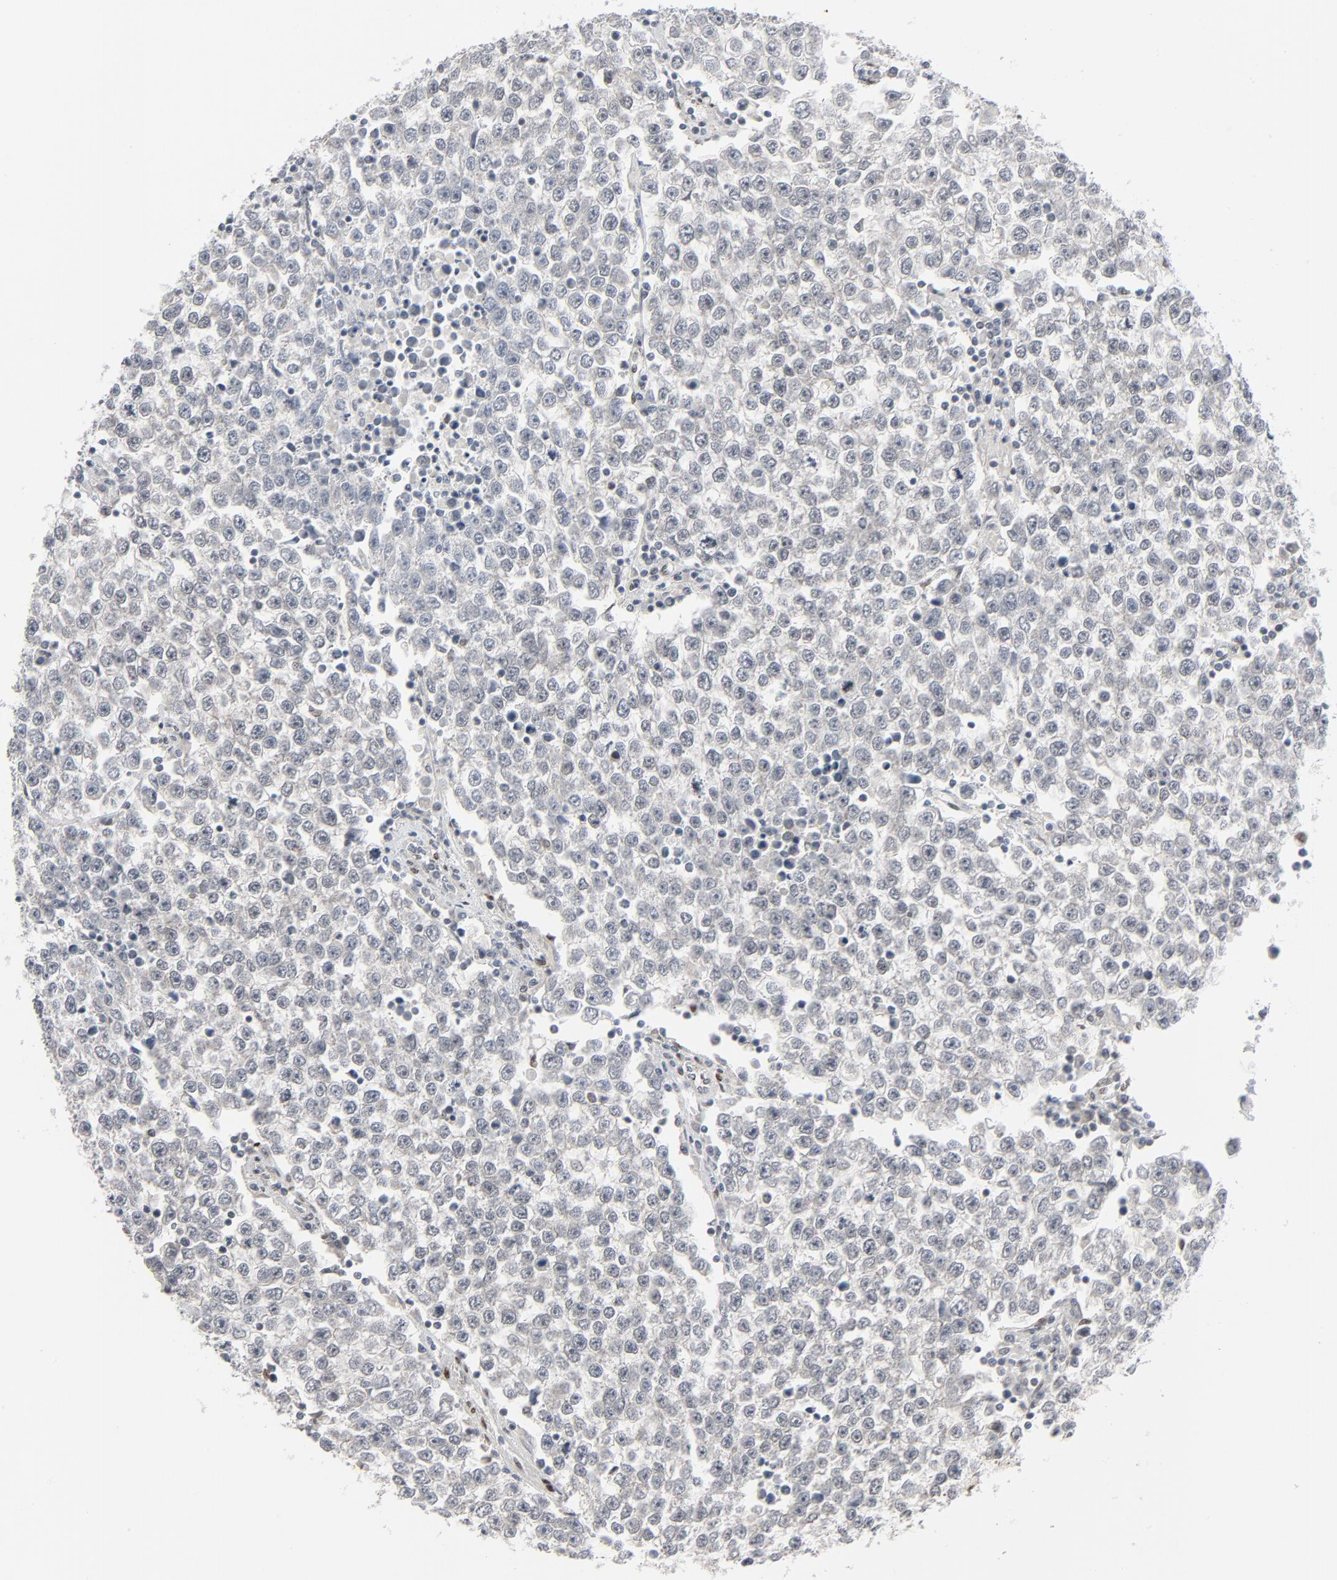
{"staining": {"intensity": "negative", "quantity": "none", "location": "none"}, "tissue": "testis cancer", "cell_type": "Tumor cells", "image_type": "cancer", "snomed": [{"axis": "morphology", "description": "Seminoma, NOS"}, {"axis": "topography", "description": "Testis"}], "caption": "Tumor cells are negative for brown protein staining in testis cancer.", "gene": "CUX1", "patient": {"sex": "male", "age": 36}}